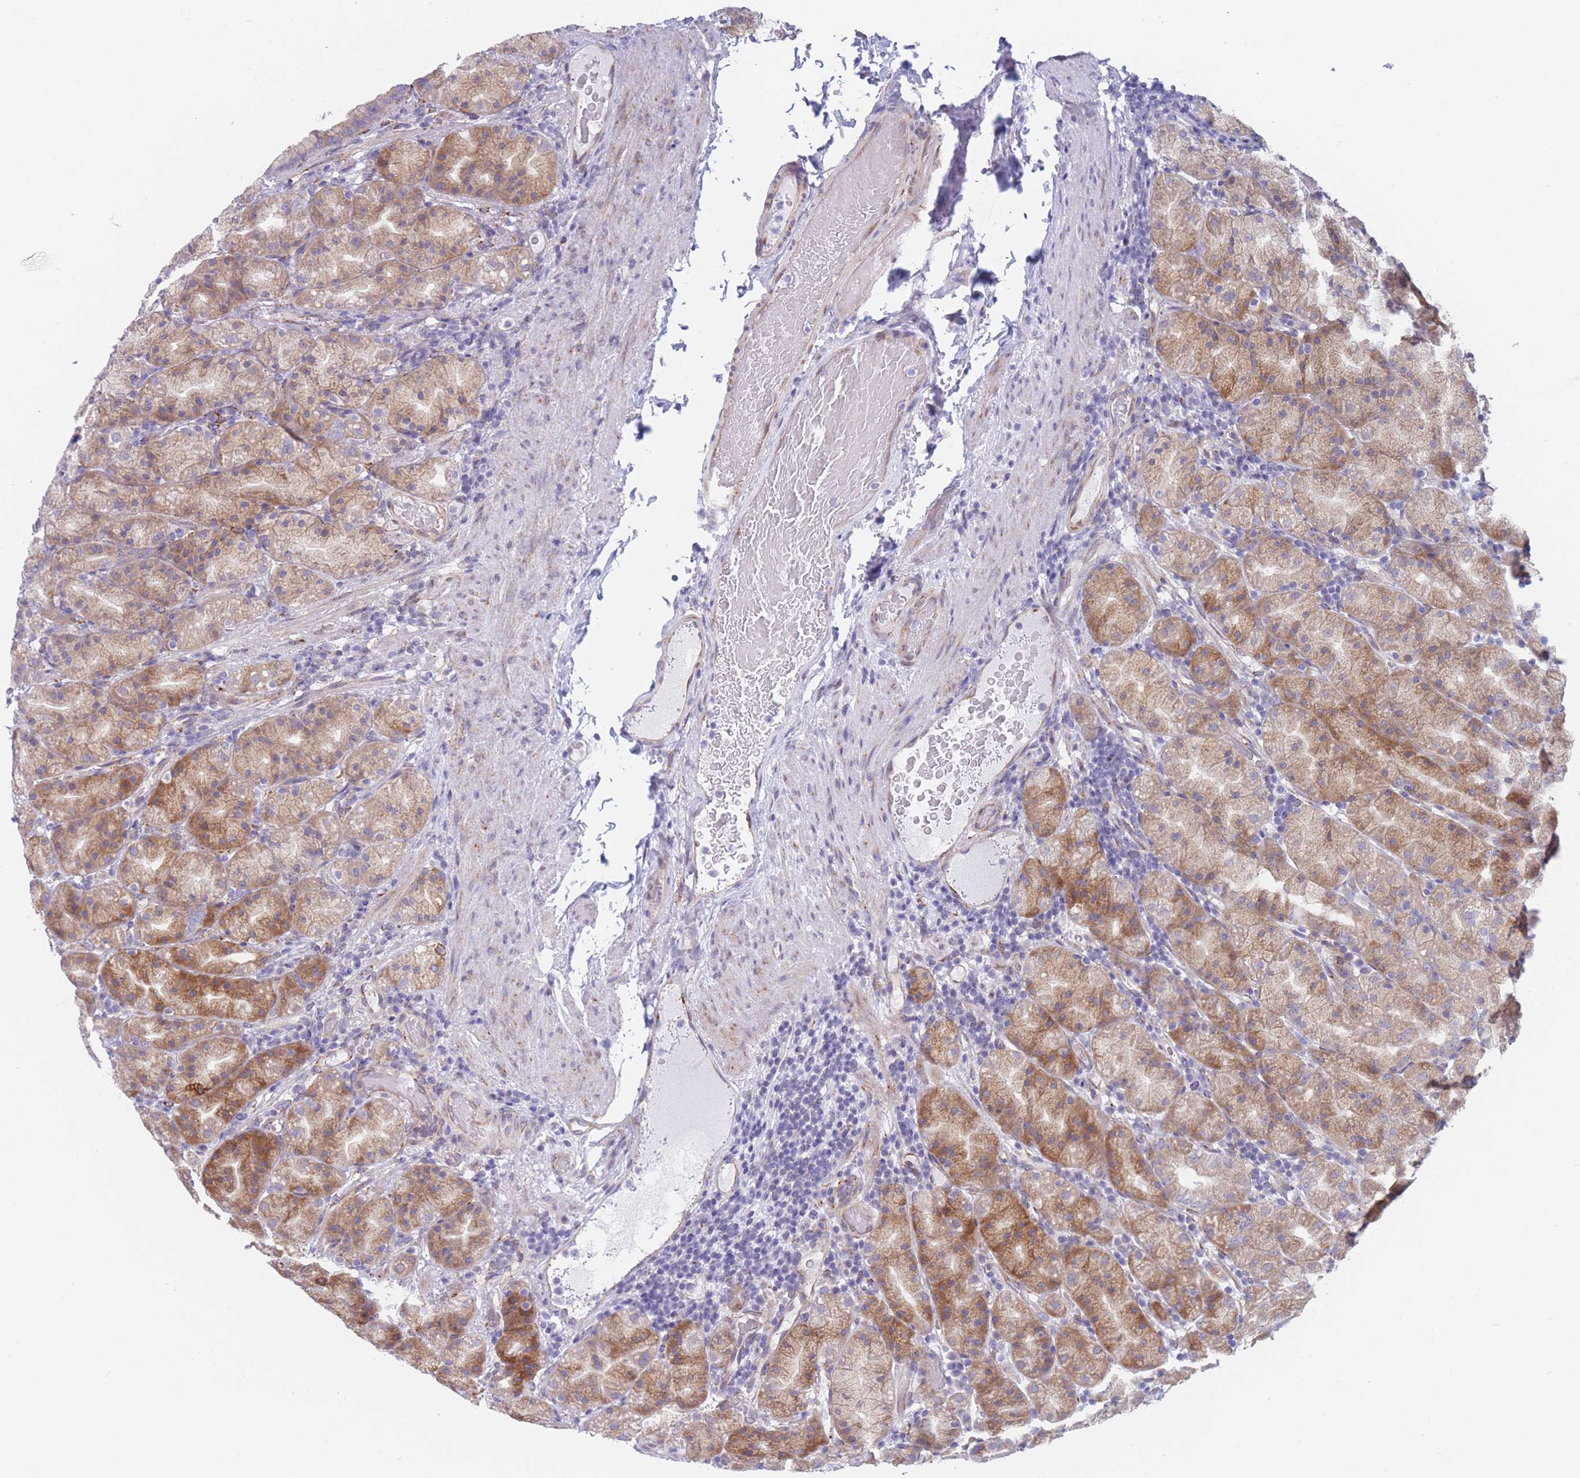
{"staining": {"intensity": "moderate", "quantity": ">75%", "location": "cytoplasmic/membranous"}, "tissue": "stomach", "cell_type": "Glandular cells", "image_type": "normal", "snomed": [{"axis": "morphology", "description": "Normal tissue, NOS"}, {"axis": "topography", "description": "Stomach, upper"}, {"axis": "topography", "description": "Stomach"}], "caption": "An image of stomach stained for a protein reveals moderate cytoplasmic/membranous brown staining in glandular cells.", "gene": "AK9", "patient": {"sex": "male", "age": 68}}